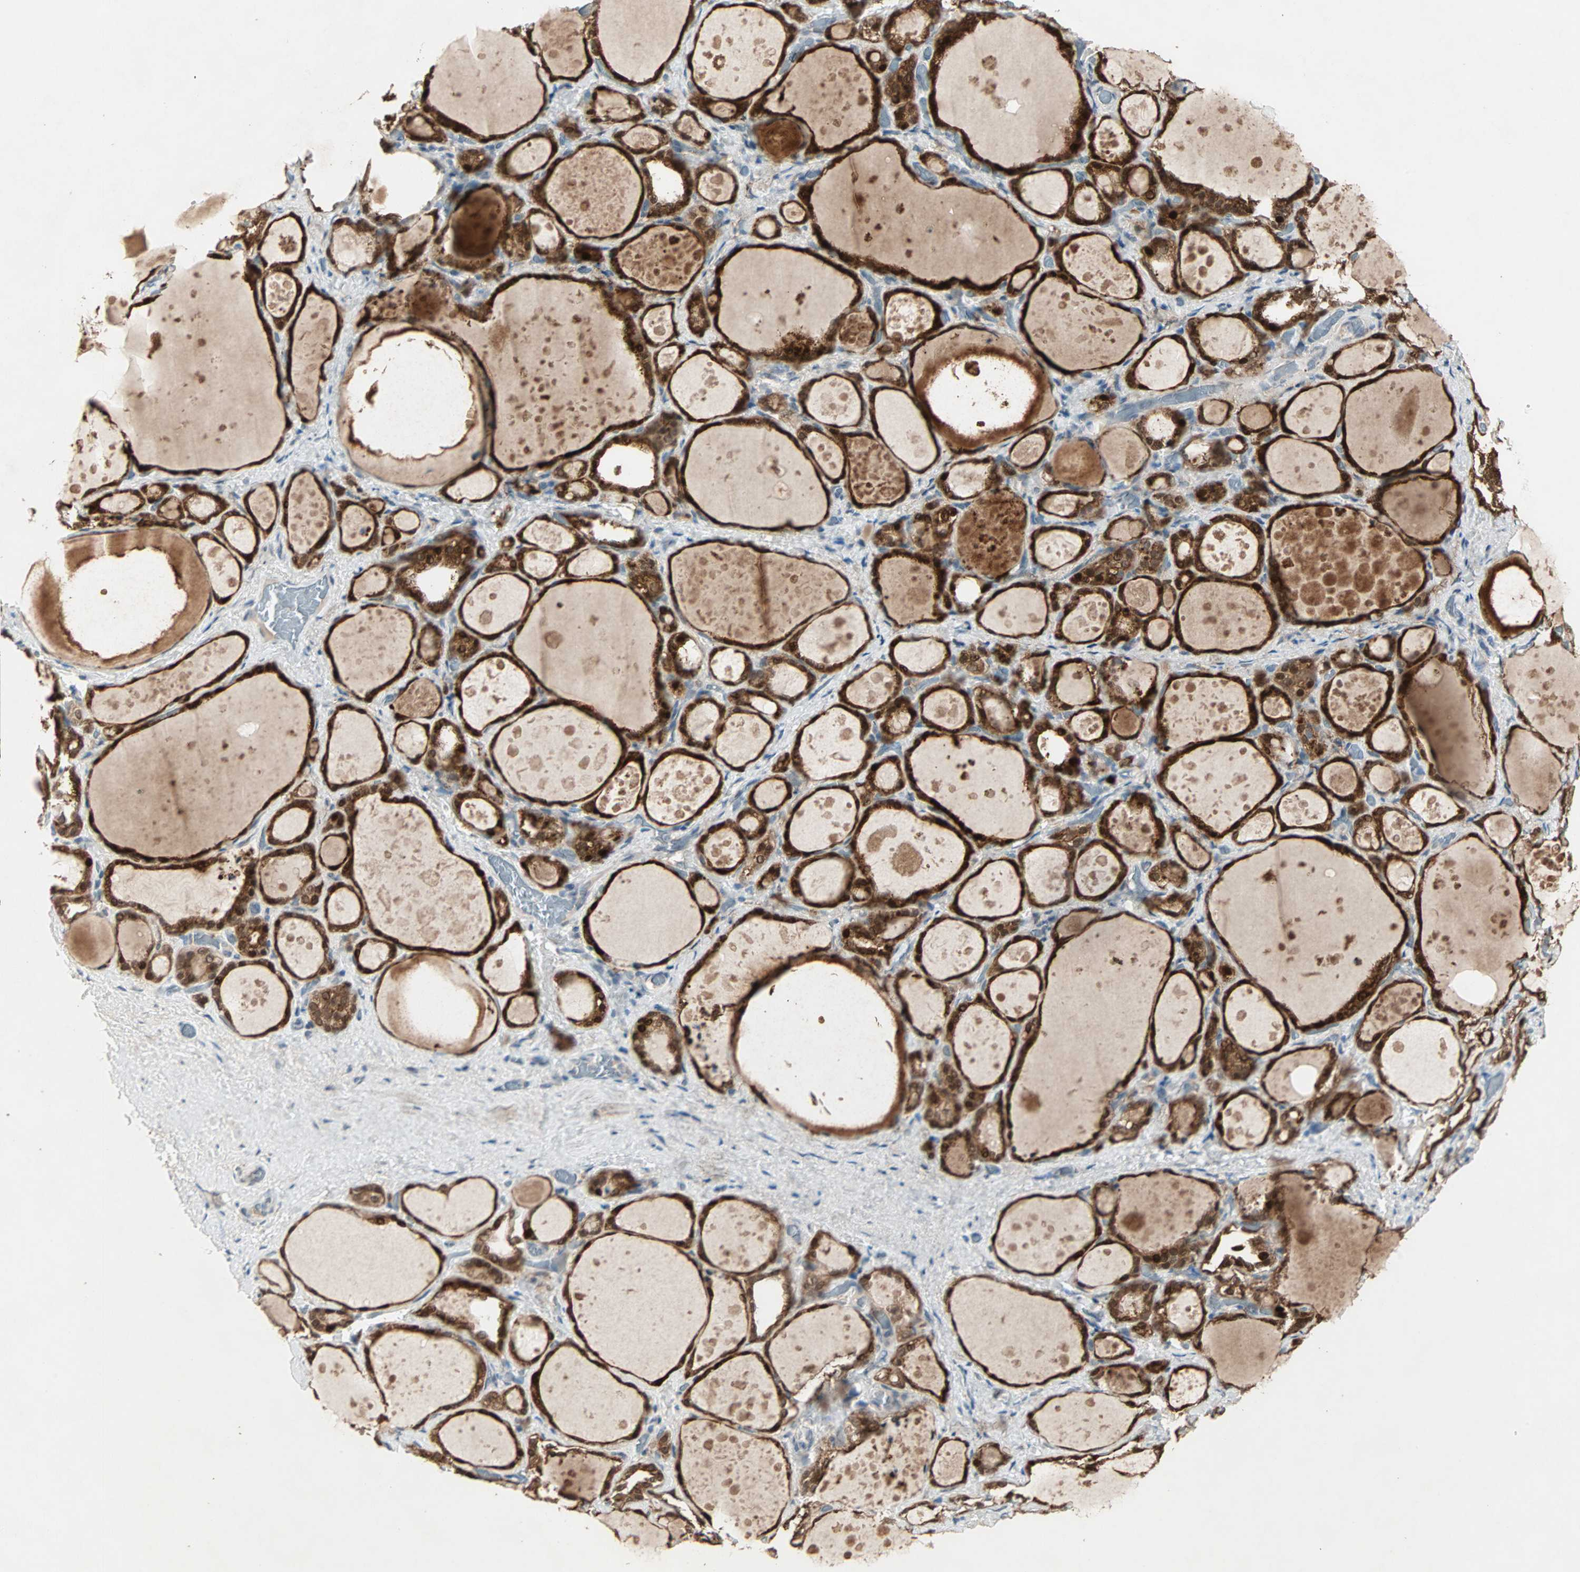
{"staining": {"intensity": "strong", "quantity": ">75%", "location": "cytoplasmic/membranous,nuclear"}, "tissue": "thyroid gland", "cell_type": "Glandular cells", "image_type": "normal", "snomed": [{"axis": "morphology", "description": "Normal tissue, NOS"}, {"axis": "topography", "description": "Thyroid gland"}], "caption": "DAB (3,3'-diaminobenzidine) immunohistochemical staining of unremarkable thyroid gland demonstrates strong cytoplasmic/membranous,nuclear protein expression in about >75% of glandular cells. (Stains: DAB (3,3'-diaminobenzidine) in brown, nuclei in blue, Microscopy: brightfield microscopy at high magnification).", "gene": "RTL6", "patient": {"sex": "female", "age": 75}}